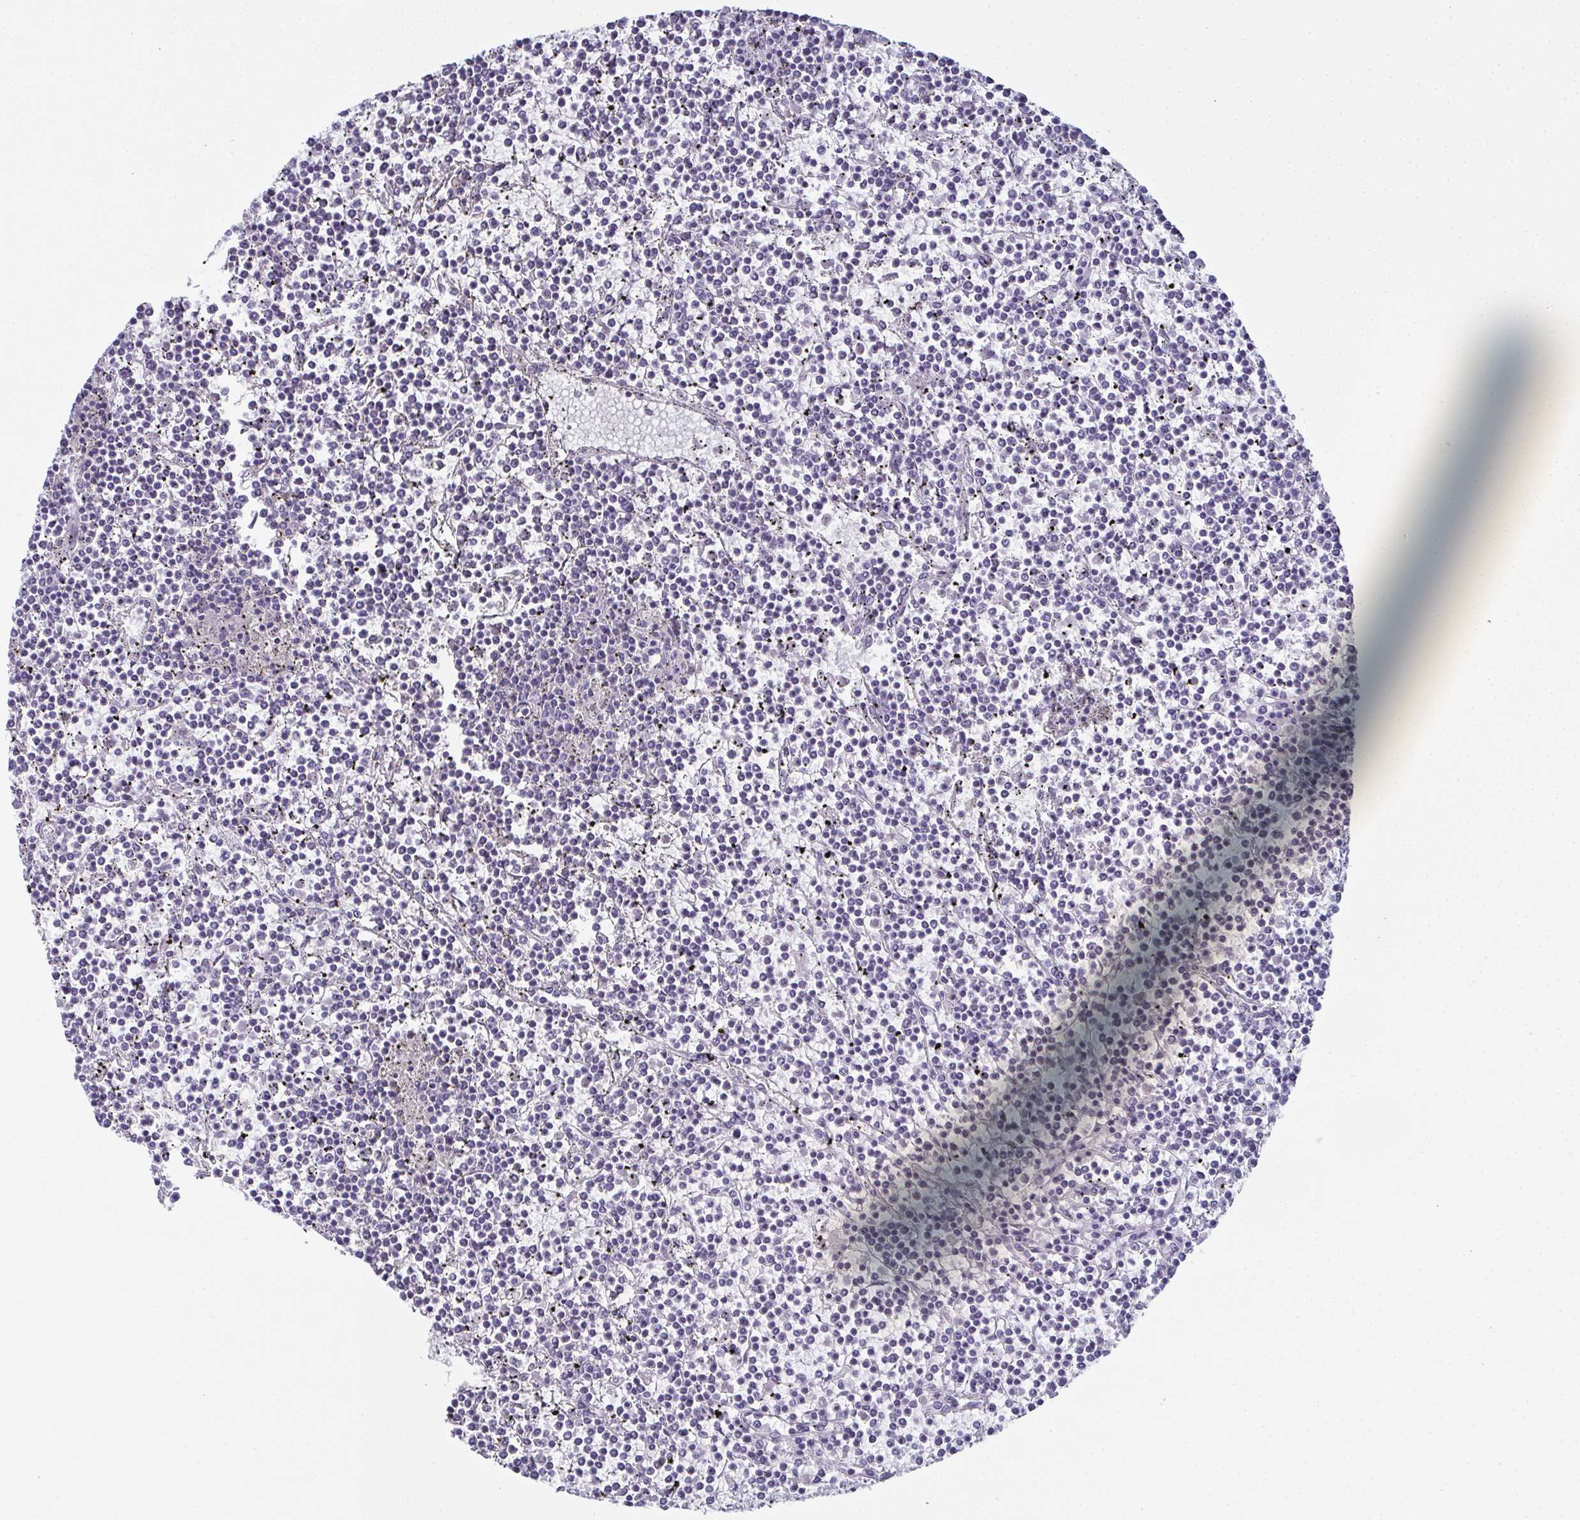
{"staining": {"intensity": "negative", "quantity": "none", "location": "none"}, "tissue": "lymphoma", "cell_type": "Tumor cells", "image_type": "cancer", "snomed": [{"axis": "morphology", "description": "Malignant lymphoma, non-Hodgkin's type, Low grade"}, {"axis": "topography", "description": "Spleen"}], "caption": "High power microscopy image of an immunohistochemistry micrograph of lymphoma, revealing no significant staining in tumor cells. Nuclei are stained in blue.", "gene": "SLC36A2", "patient": {"sex": "female", "age": 19}}